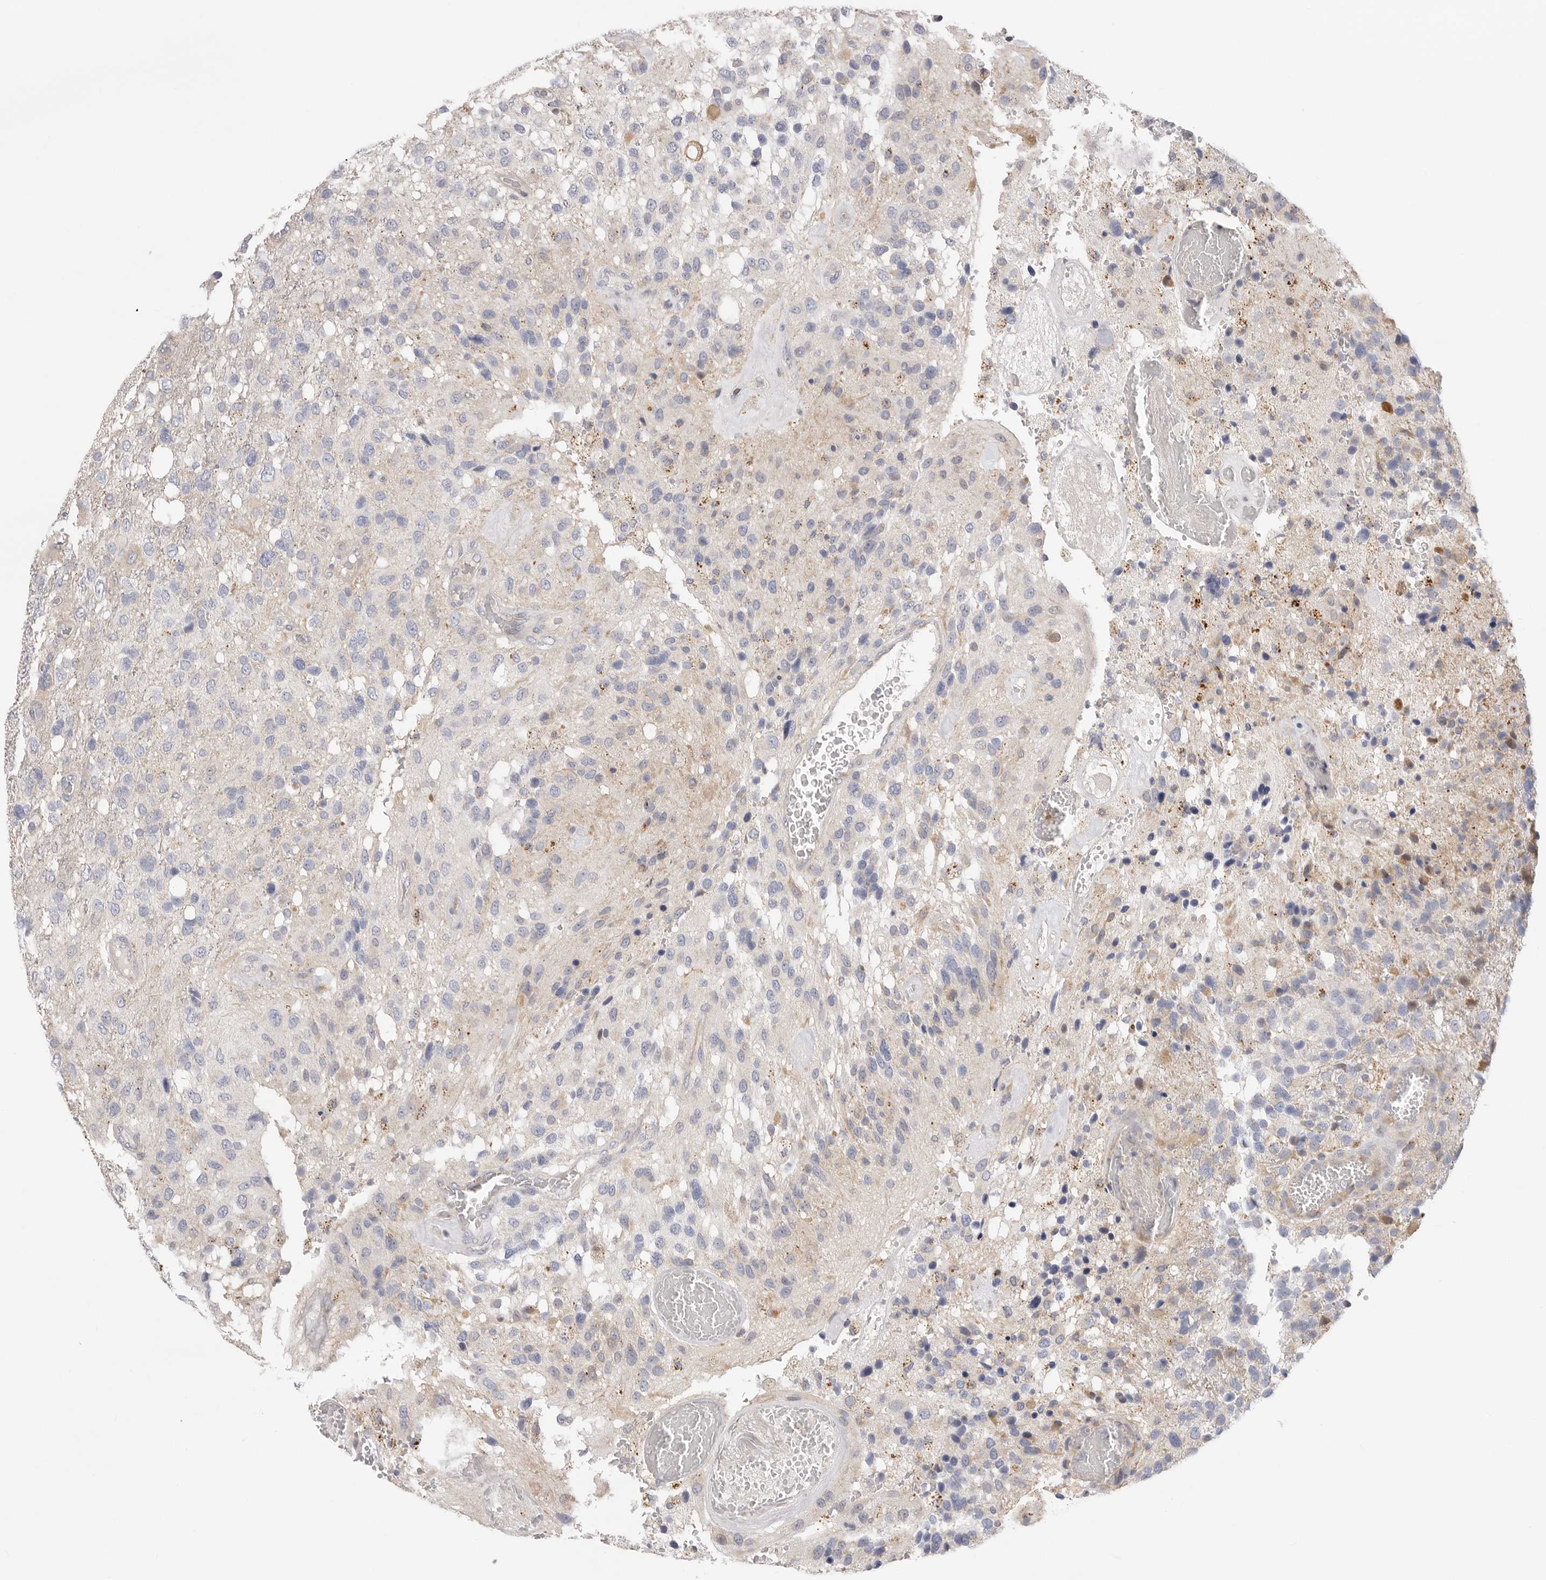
{"staining": {"intensity": "negative", "quantity": "none", "location": "none"}, "tissue": "glioma", "cell_type": "Tumor cells", "image_type": "cancer", "snomed": [{"axis": "morphology", "description": "Glioma, malignant, High grade"}, {"axis": "topography", "description": "Brain"}], "caption": "Image shows no protein staining in tumor cells of glioma tissue.", "gene": "USH1C", "patient": {"sex": "female", "age": 58}}